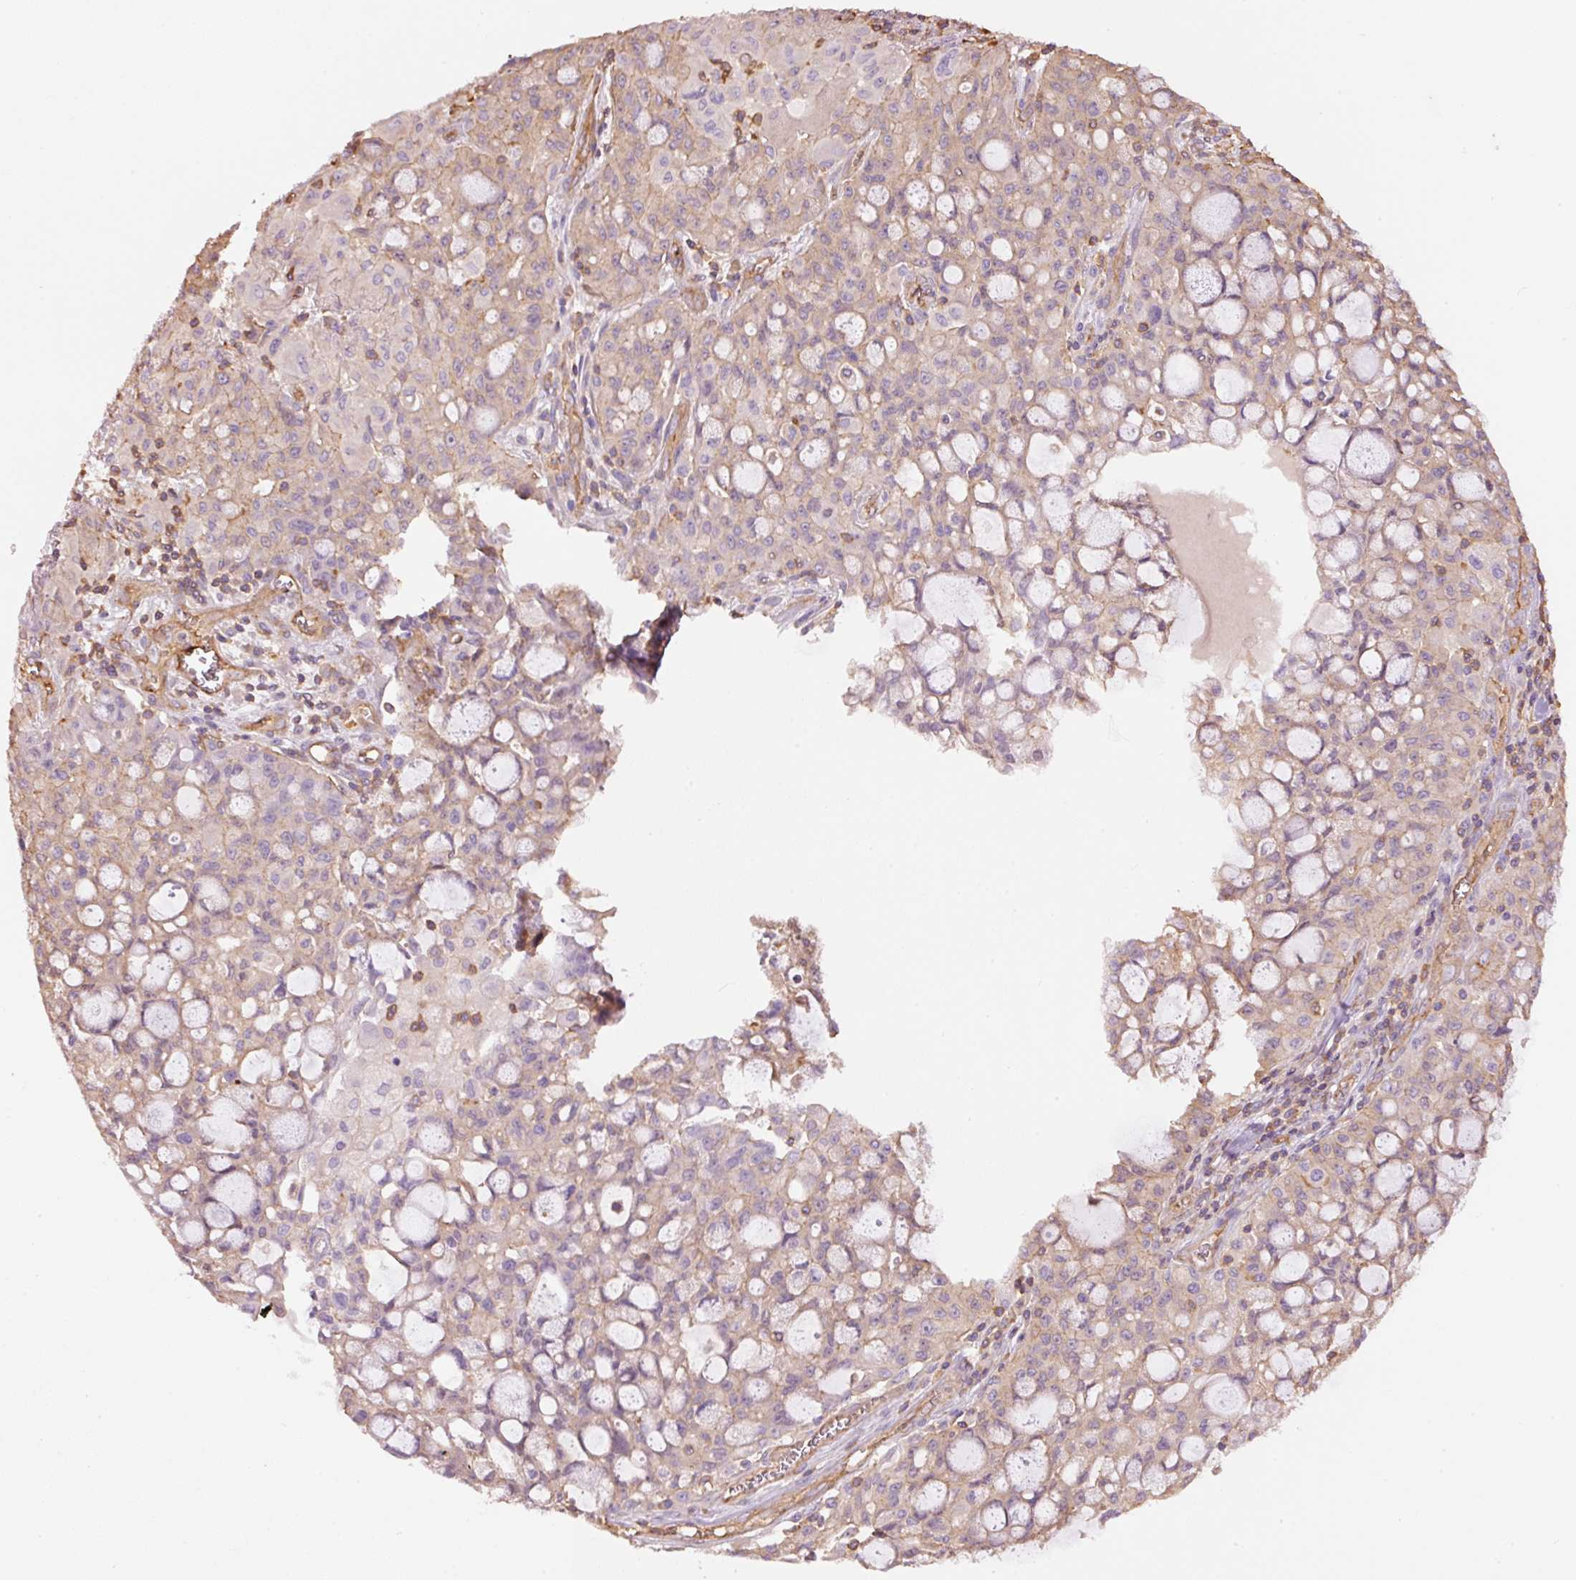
{"staining": {"intensity": "weak", "quantity": "<25%", "location": "cytoplasmic/membranous"}, "tissue": "lung cancer", "cell_type": "Tumor cells", "image_type": "cancer", "snomed": [{"axis": "morphology", "description": "Adenocarcinoma, NOS"}, {"axis": "topography", "description": "Lung"}], "caption": "A high-resolution histopathology image shows immunohistochemistry (IHC) staining of lung cancer (adenocarcinoma), which displays no significant staining in tumor cells.", "gene": "PPP1R1B", "patient": {"sex": "female", "age": 44}}